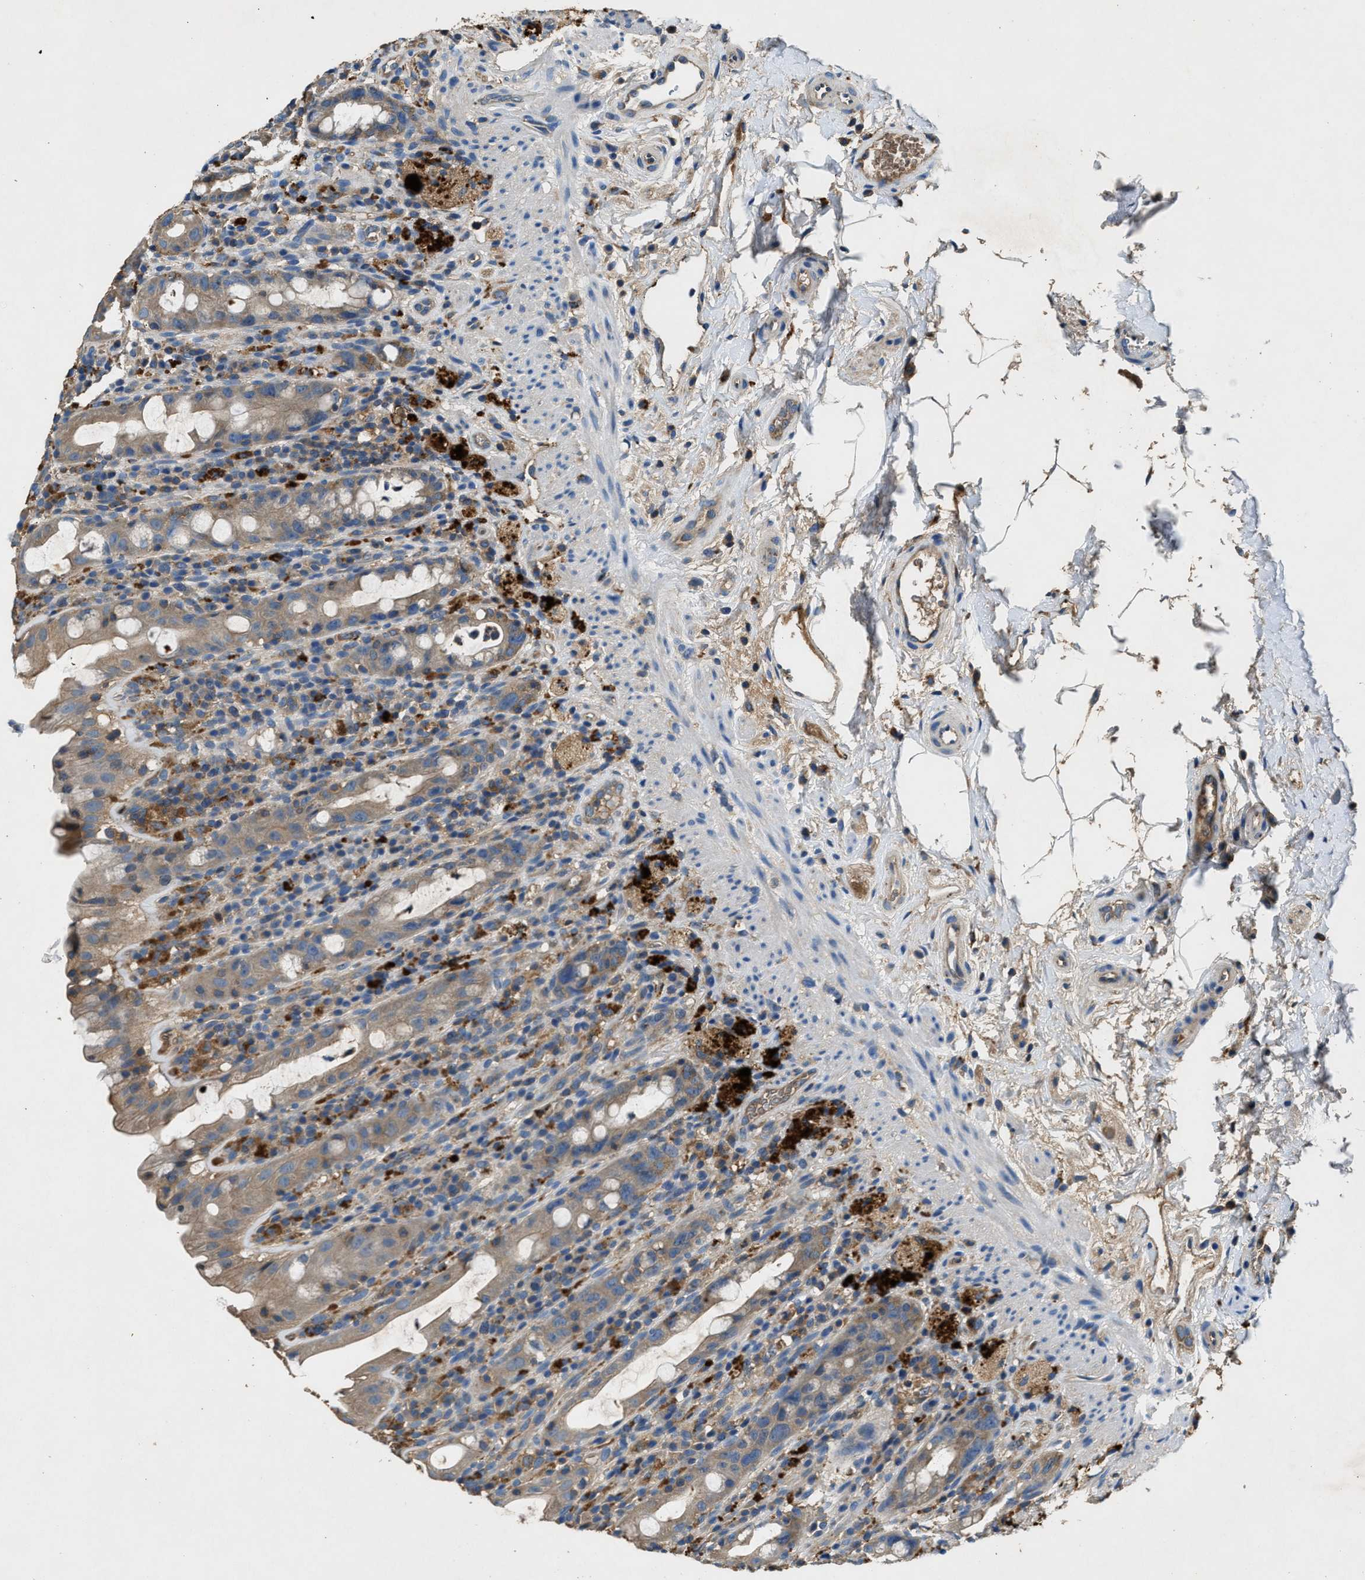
{"staining": {"intensity": "moderate", "quantity": "25%-75%", "location": "cytoplasmic/membranous"}, "tissue": "rectum", "cell_type": "Glandular cells", "image_type": "normal", "snomed": [{"axis": "morphology", "description": "Normal tissue, NOS"}, {"axis": "topography", "description": "Rectum"}], "caption": "Glandular cells show medium levels of moderate cytoplasmic/membranous staining in about 25%-75% of cells in normal rectum. (brown staining indicates protein expression, while blue staining denotes nuclei).", "gene": "BLOC1S1", "patient": {"sex": "male", "age": 44}}